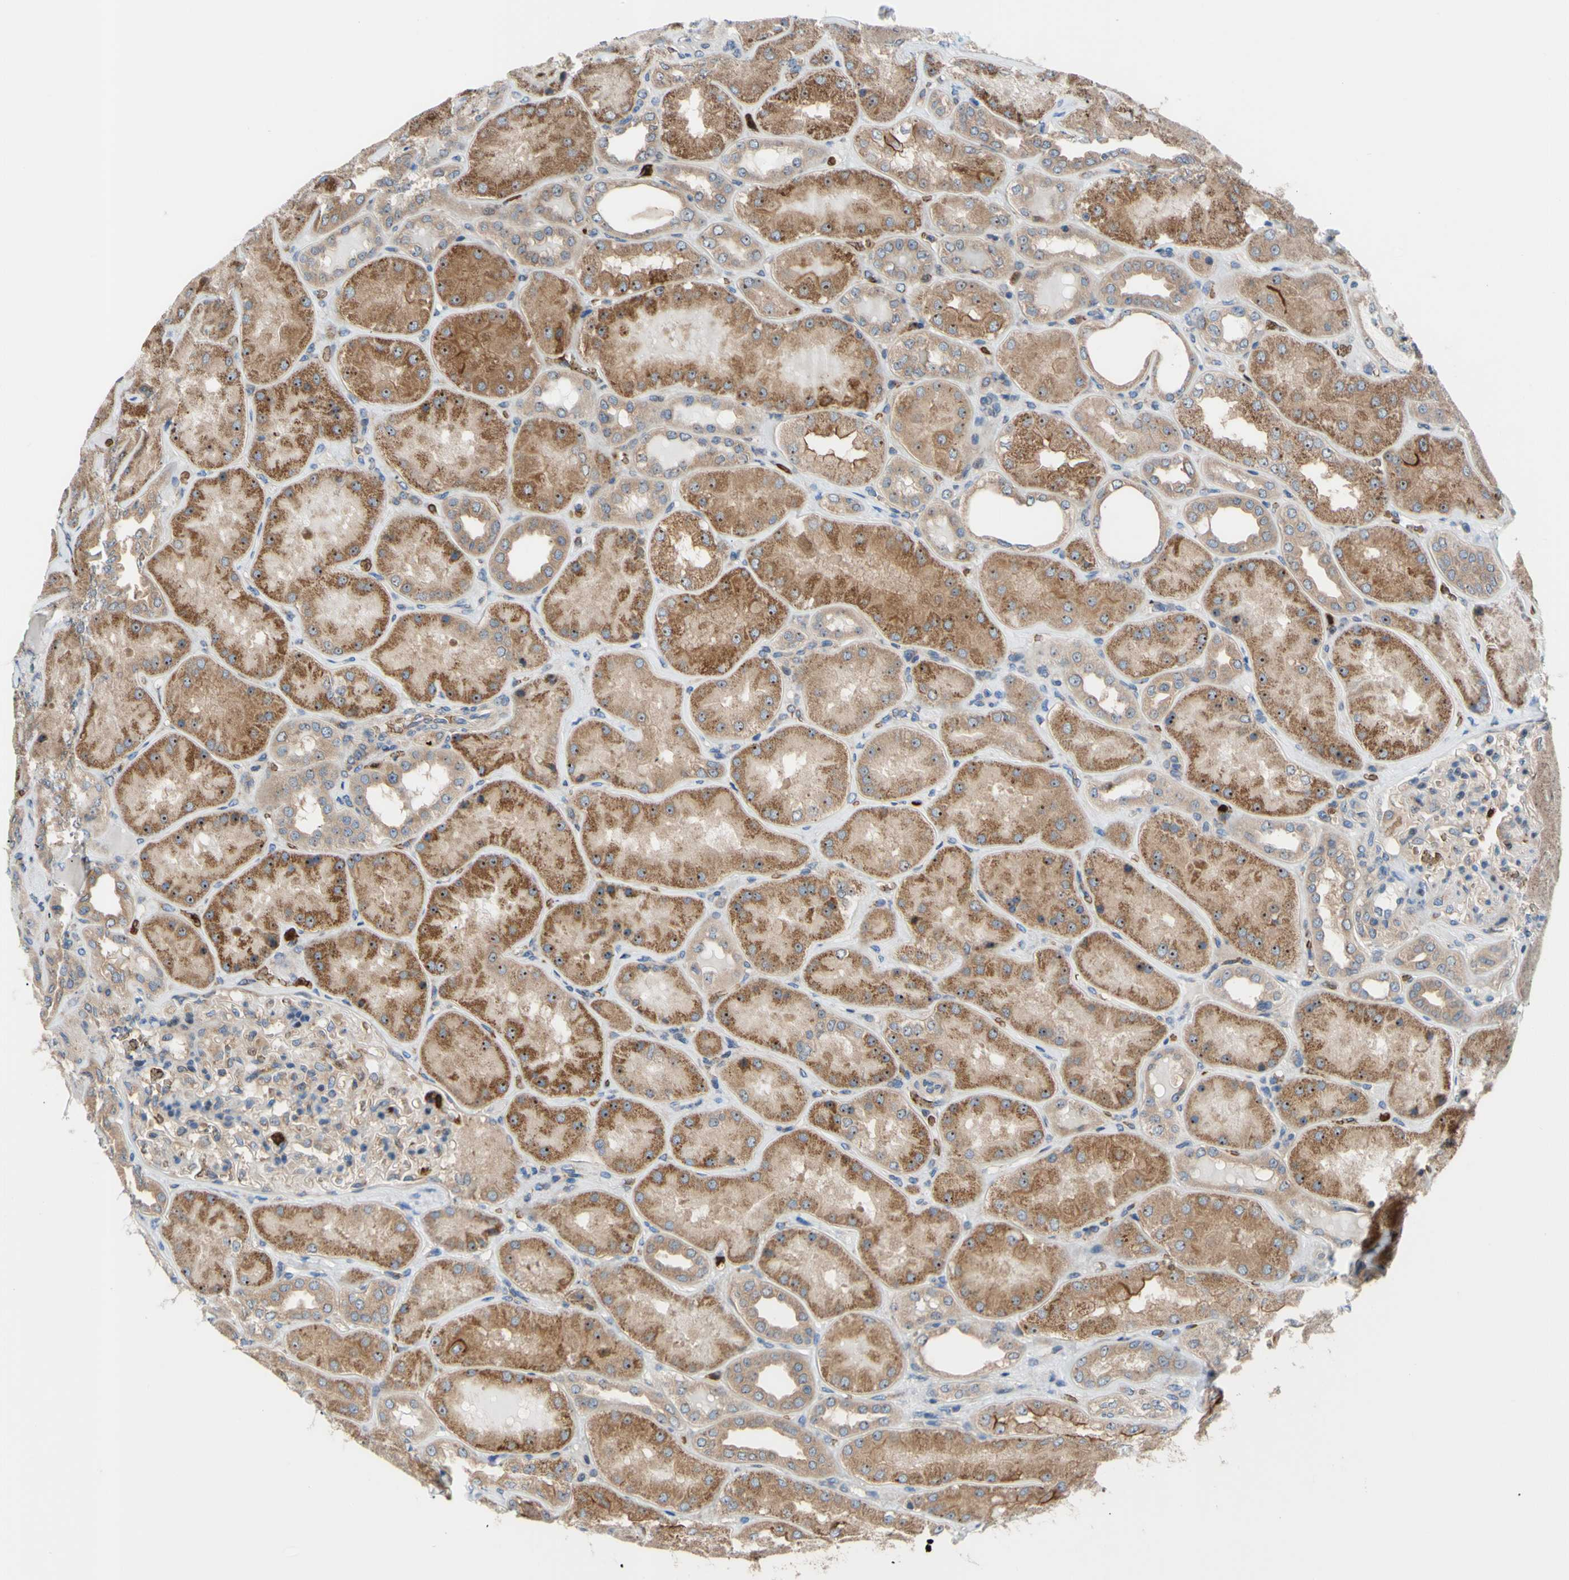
{"staining": {"intensity": "strong", "quantity": "<25%", "location": "cytoplasmic/membranous"}, "tissue": "kidney", "cell_type": "Cells in glomeruli", "image_type": "normal", "snomed": [{"axis": "morphology", "description": "Normal tissue, NOS"}, {"axis": "topography", "description": "Kidney"}], "caption": "A medium amount of strong cytoplasmic/membranous positivity is present in approximately <25% of cells in glomeruli in unremarkable kidney. (IHC, brightfield microscopy, high magnification).", "gene": "USP9X", "patient": {"sex": "female", "age": 56}}